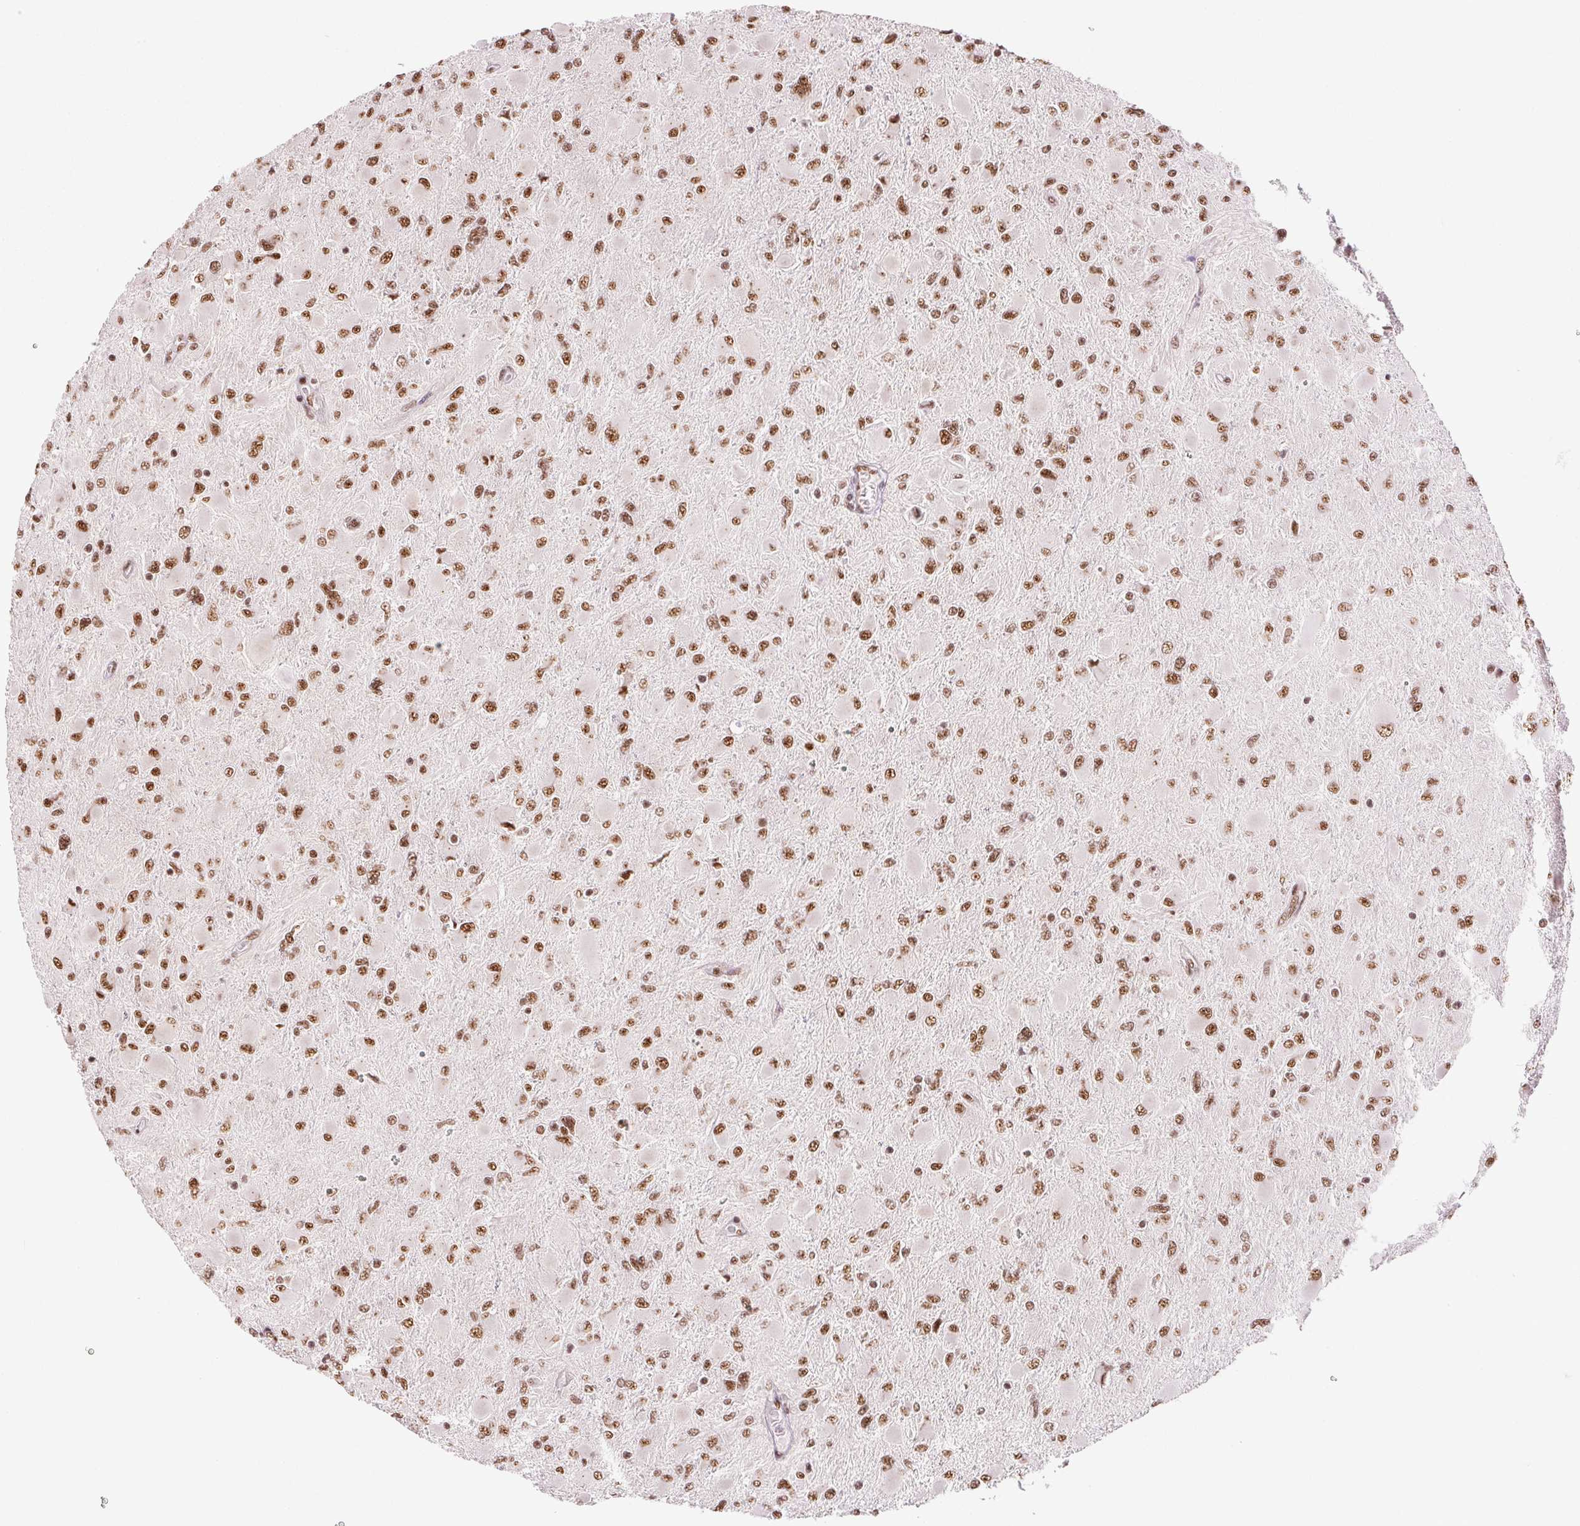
{"staining": {"intensity": "moderate", "quantity": ">75%", "location": "nuclear"}, "tissue": "glioma", "cell_type": "Tumor cells", "image_type": "cancer", "snomed": [{"axis": "morphology", "description": "Glioma, malignant, High grade"}, {"axis": "topography", "description": "Cerebral cortex"}], "caption": "Protein analysis of high-grade glioma (malignant) tissue displays moderate nuclear staining in about >75% of tumor cells.", "gene": "IK", "patient": {"sex": "female", "age": 36}}